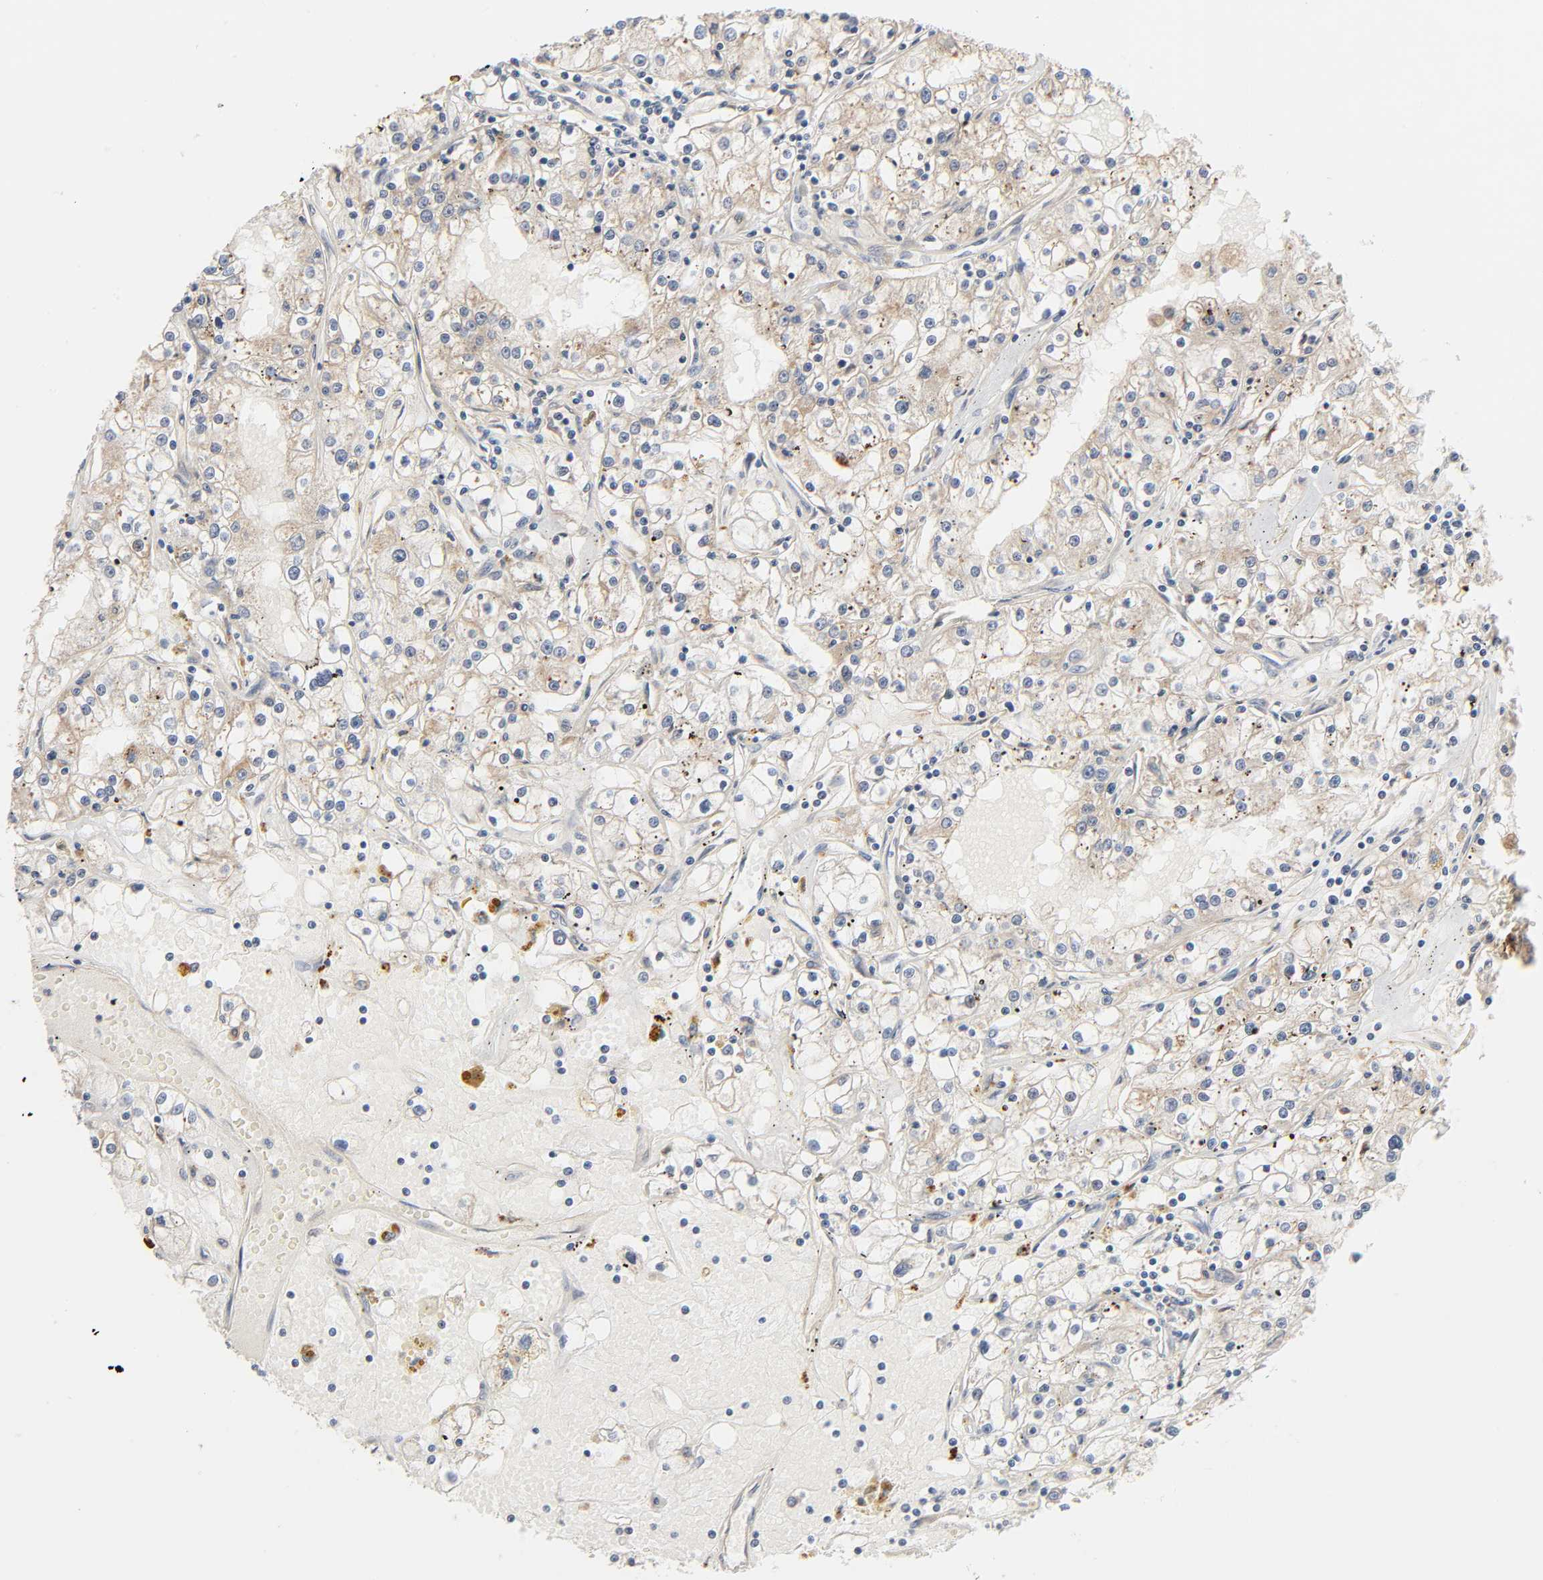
{"staining": {"intensity": "weak", "quantity": "25%-75%", "location": "cytoplasmic/membranous"}, "tissue": "renal cancer", "cell_type": "Tumor cells", "image_type": "cancer", "snomed": [{"axis": "morphology", "description": "Adenocarcinoma, NOS"}, {"axis": "topography", "description": "Kidney"}], "caption": "High-magnification brightfield microscopy of adenocarcinoma (renal) stained with DAB (3,3'-diaminobenzidine) (brown) and counterstained with hematoxylin (blue). tumor cells exhibit weak cytoplasmic/membranous positivity is appreciated in about25%-75% of cells.", "gene": "REEP6", "patient": {"sex": "male", "age": 56}}